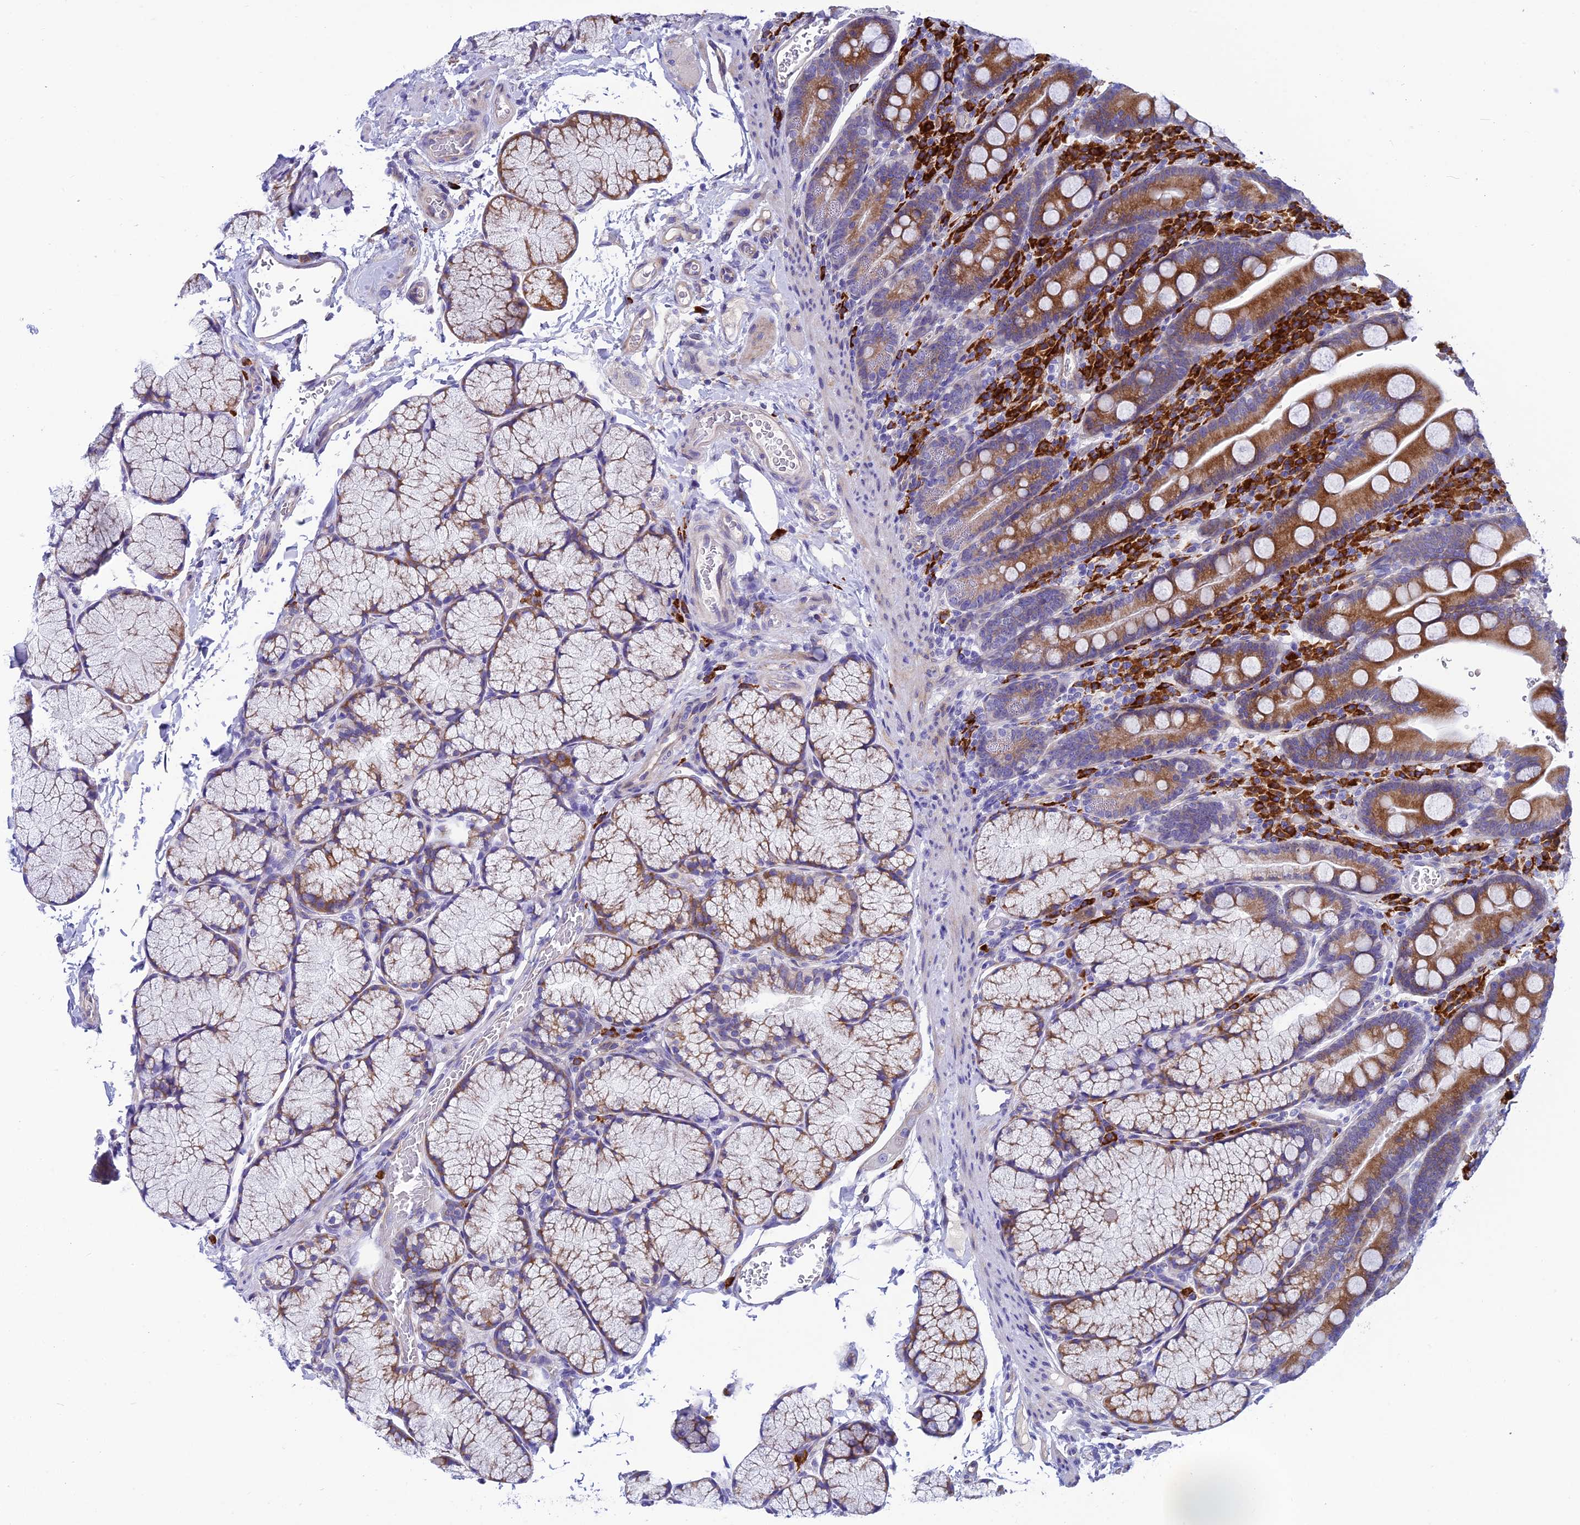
{"staining": {"intensity": "moderate", "quantity": "25%-75%", "location": "cytoplasmic/membranous"}, "tissue": "duodenum", "cell_type": "Glandular cells", "image_type": "normal", "snomed": [{"axis": "morphology", "description": "Normal tissue, NOS"}, {"axis": "topography", "description": "Duodenum"}], "caption": "A brown stain shows moderate cytoplasmic/membranous staining of a protein in glandular cells of unremarkable duodenum.", "gene": "MACIR", "patient": {"sex": "male", "age": 35}}